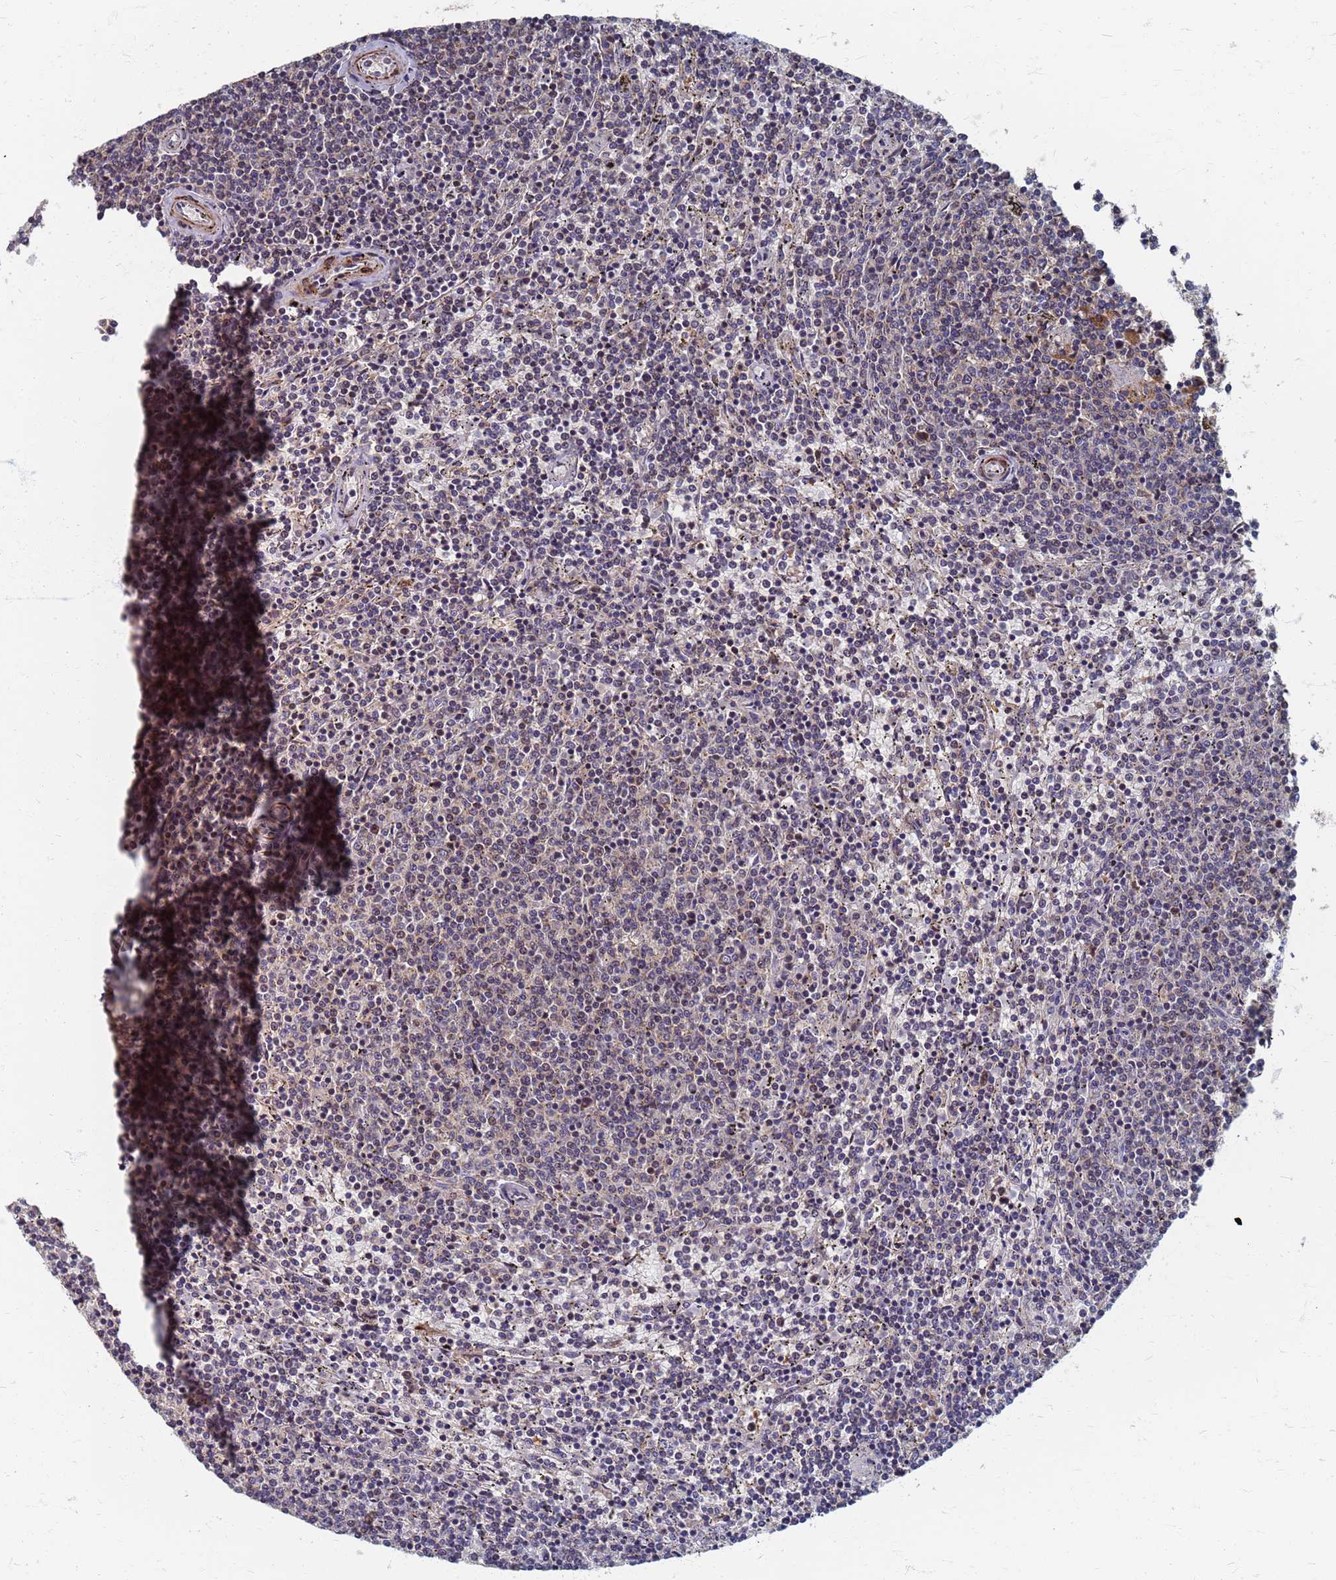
{"staining": {"intensity": "negative", "quantity": "none", "location": "none"}, "tissue": "lymphoma", "cell_type": "Tumor cells", "image_type": "cancer", "snomed": [{"axis": "morphology", "description": "Malignant lymphoma, non-Hodgkin's type, Low grade"}, {"axis": "topography", "description": "Spleen"}], "caption": "Immunohistochemistry (IHC) of human malignant lymphoma, non-Hodgkin's type (low-grade) displays no expression in tumor cells.", "gene": "ATPAF1", "patient": {"sex": "female", "age": 50}}